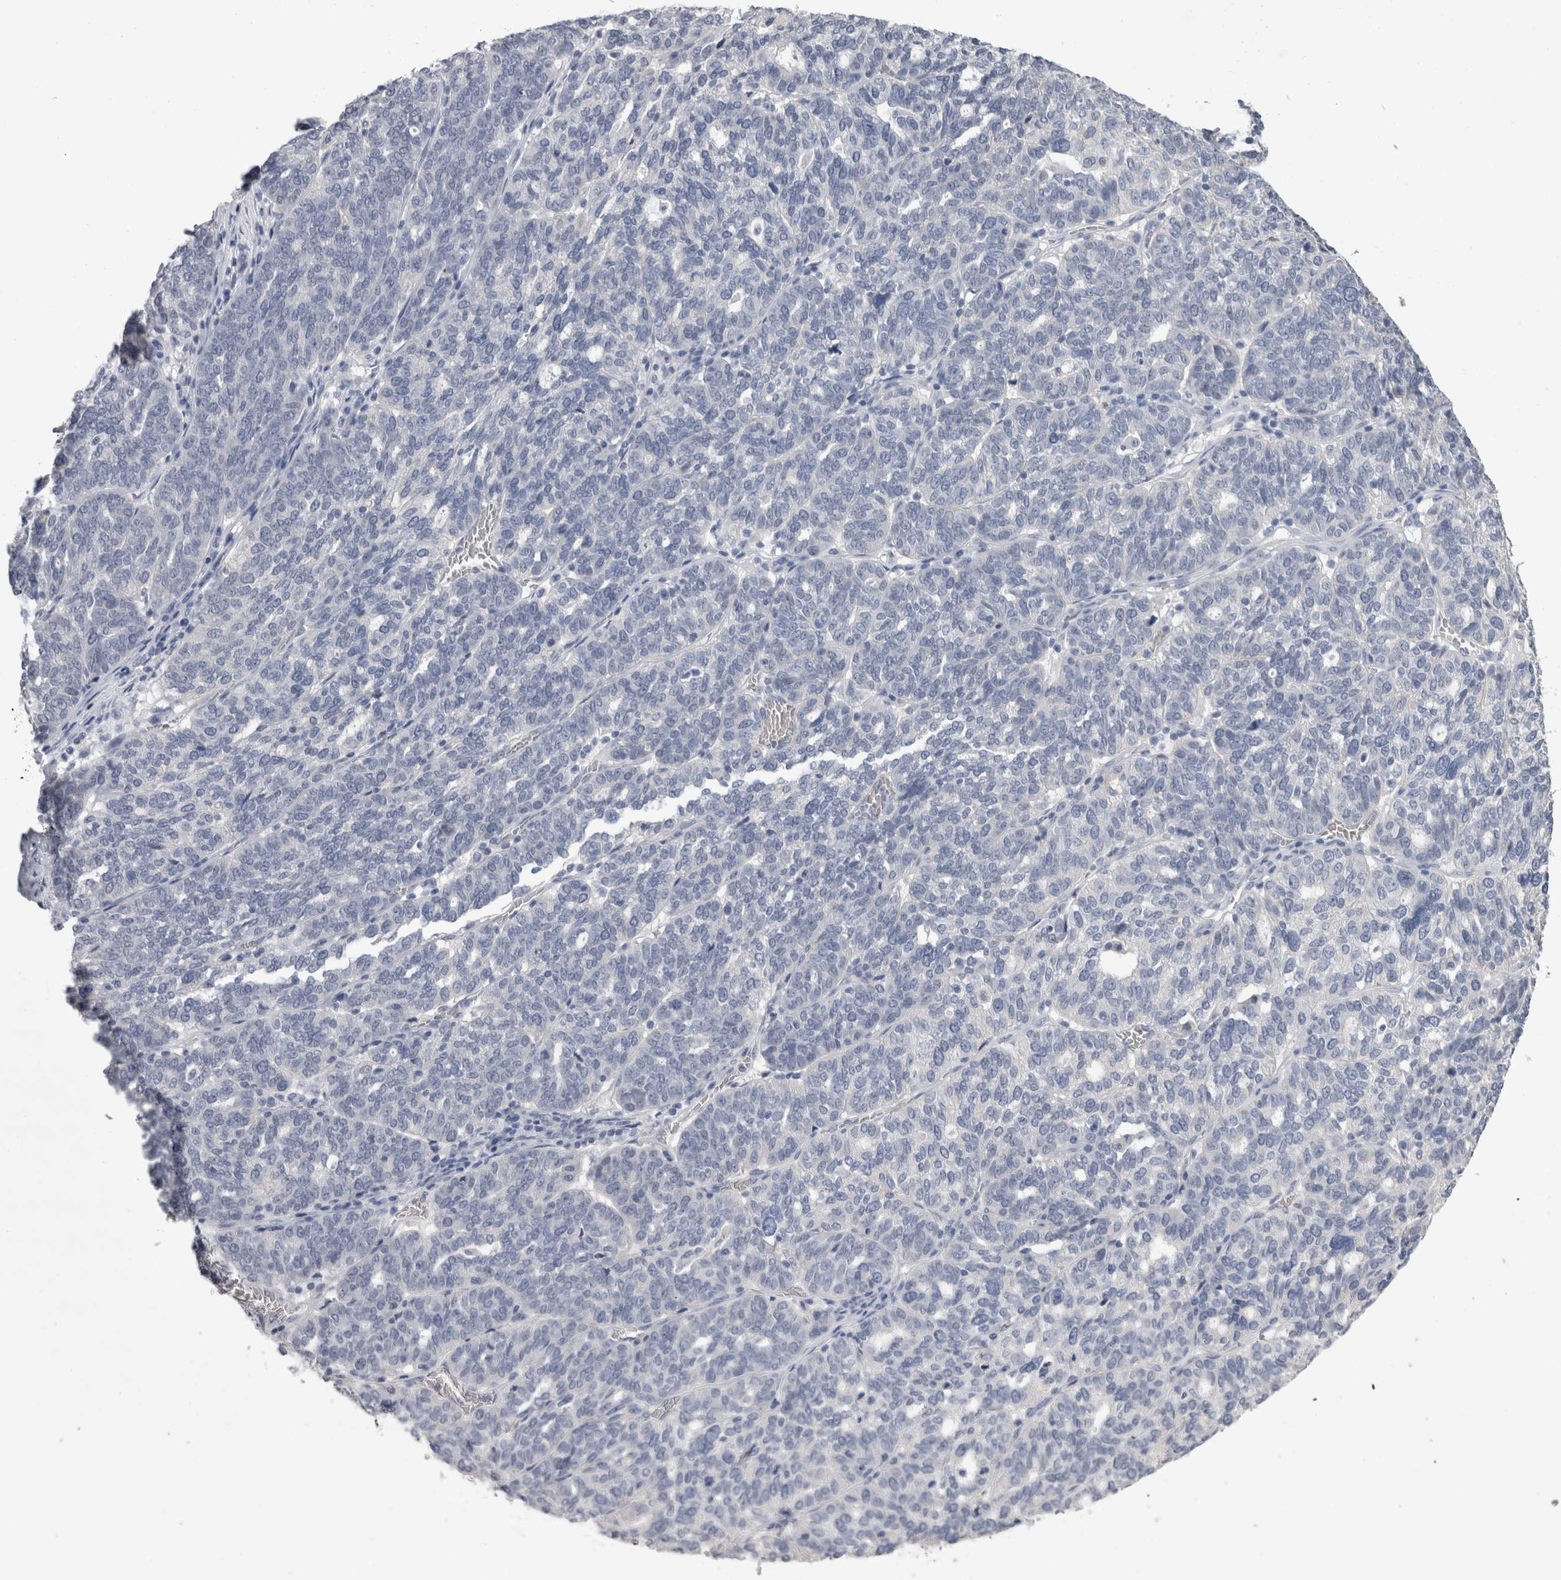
{"staining": {"intensity": "negative", "quantity": "none", "location": "none"}, "tissue": "ovarian cancer", "cell_type": "Tumor cells", "image_type": "cancer", "snomed": [{"axis": "morphology", "description": "Cystadenocarcinoma, serous, NOS"}, {"axis": "topography", "description": "Ovary"}], "caption": "Image shows no significant protein expression in tumor cells of ovarian serous cystadenocarcinoma.", "gene": "FHOD3", "patient": {"sex": "female", "age": 59}}